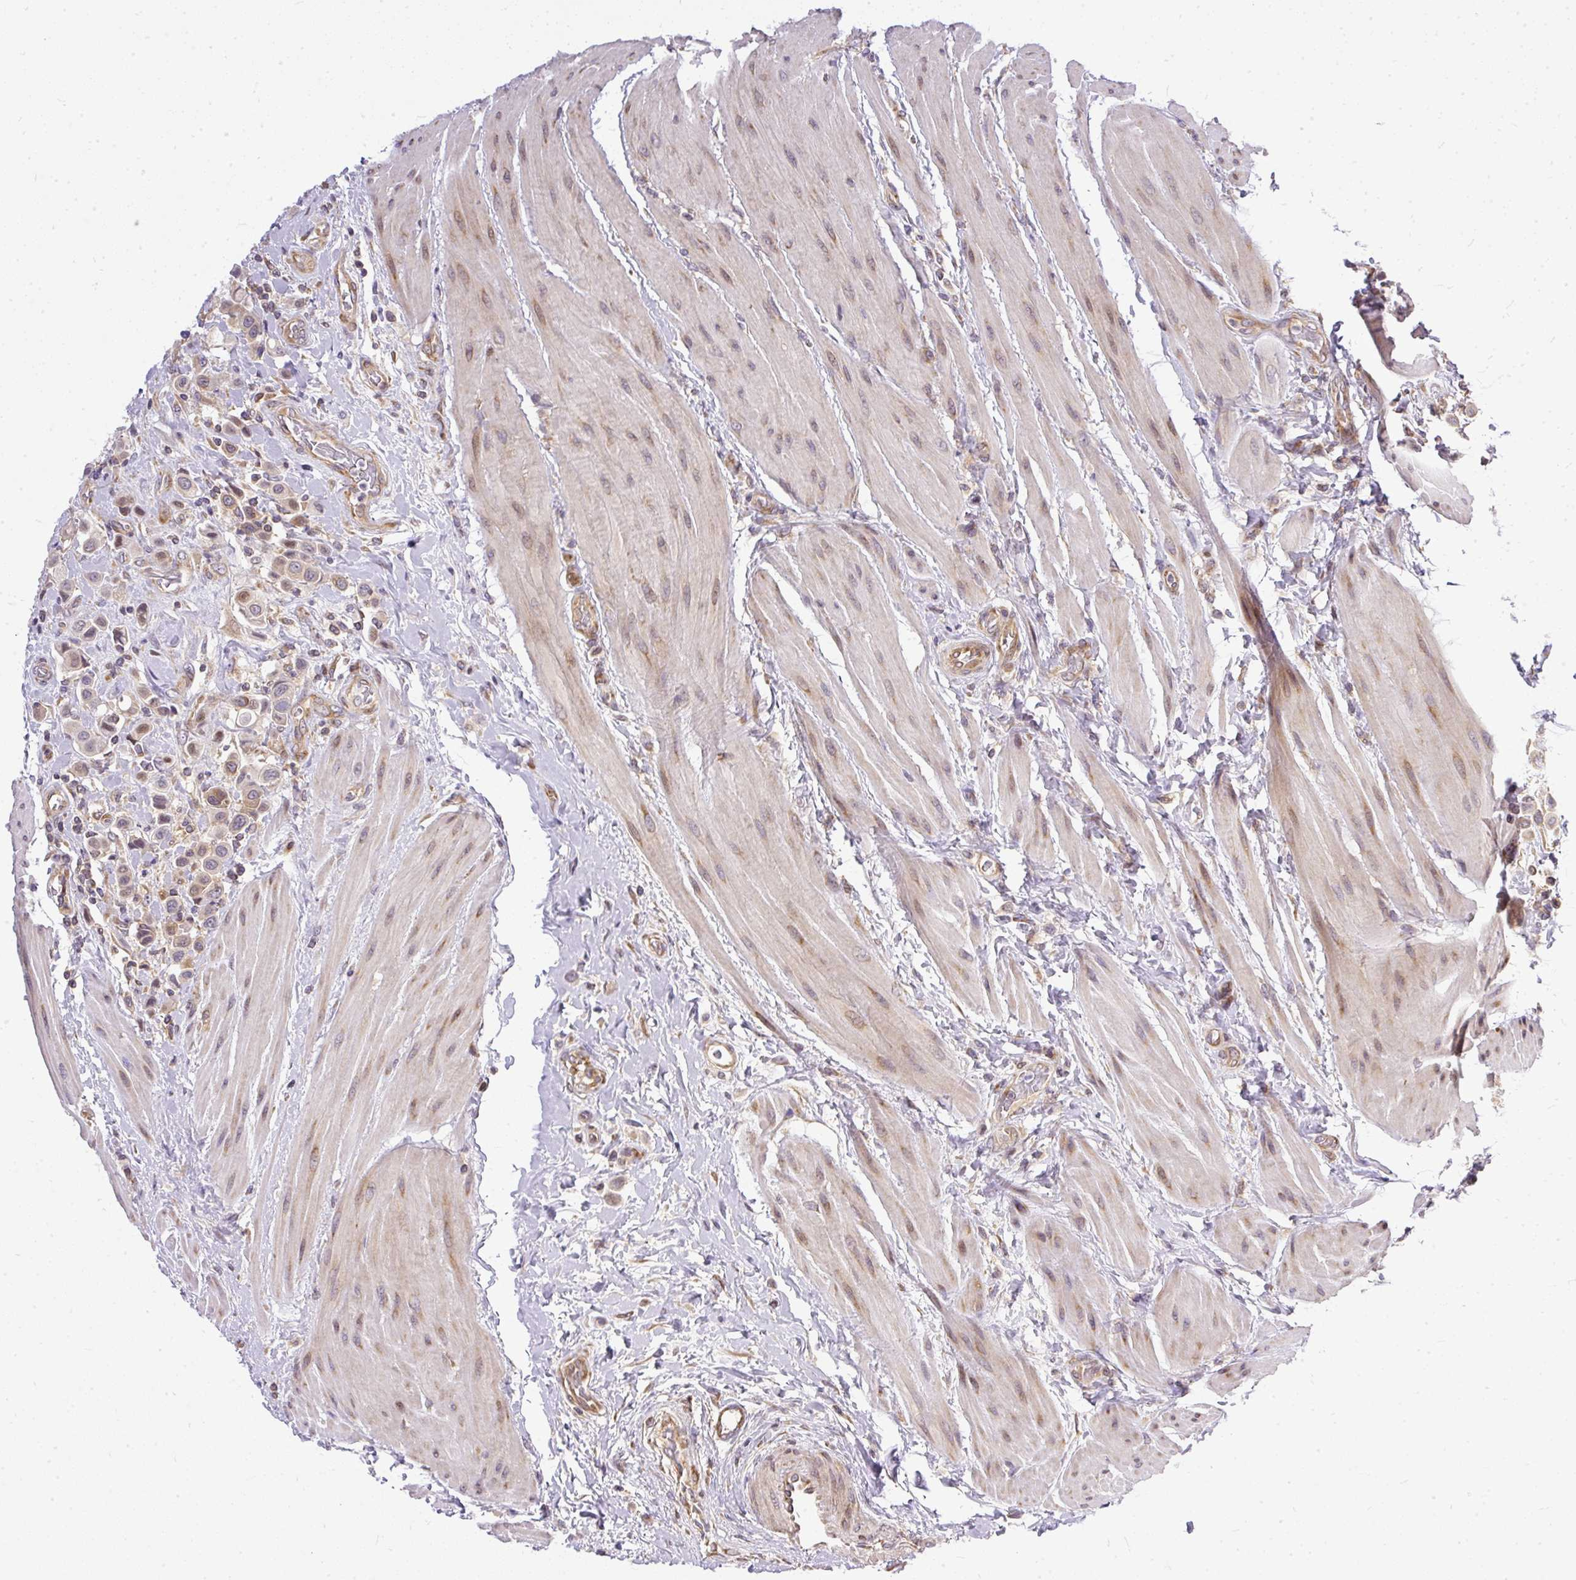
{"staining": {"intensity": "weak", "quantity": "<25%", "location": "nuclear"}, "tissue": "urothelial cancer", "cell_type": "Tumor cells", "image_type": "cancer", "snomed": [{"axis": "morphology", "description": "Urothelial carcinoma, High grade"}, {"axis": "topography", "description": "Urinary bladder"}], "caption": "Urothelial cancer was stained to show a protein in brown. There is no significant staining in tumor cells.", "gene": "TRIM17", "patient": {"sex": "male", "age": 50}}